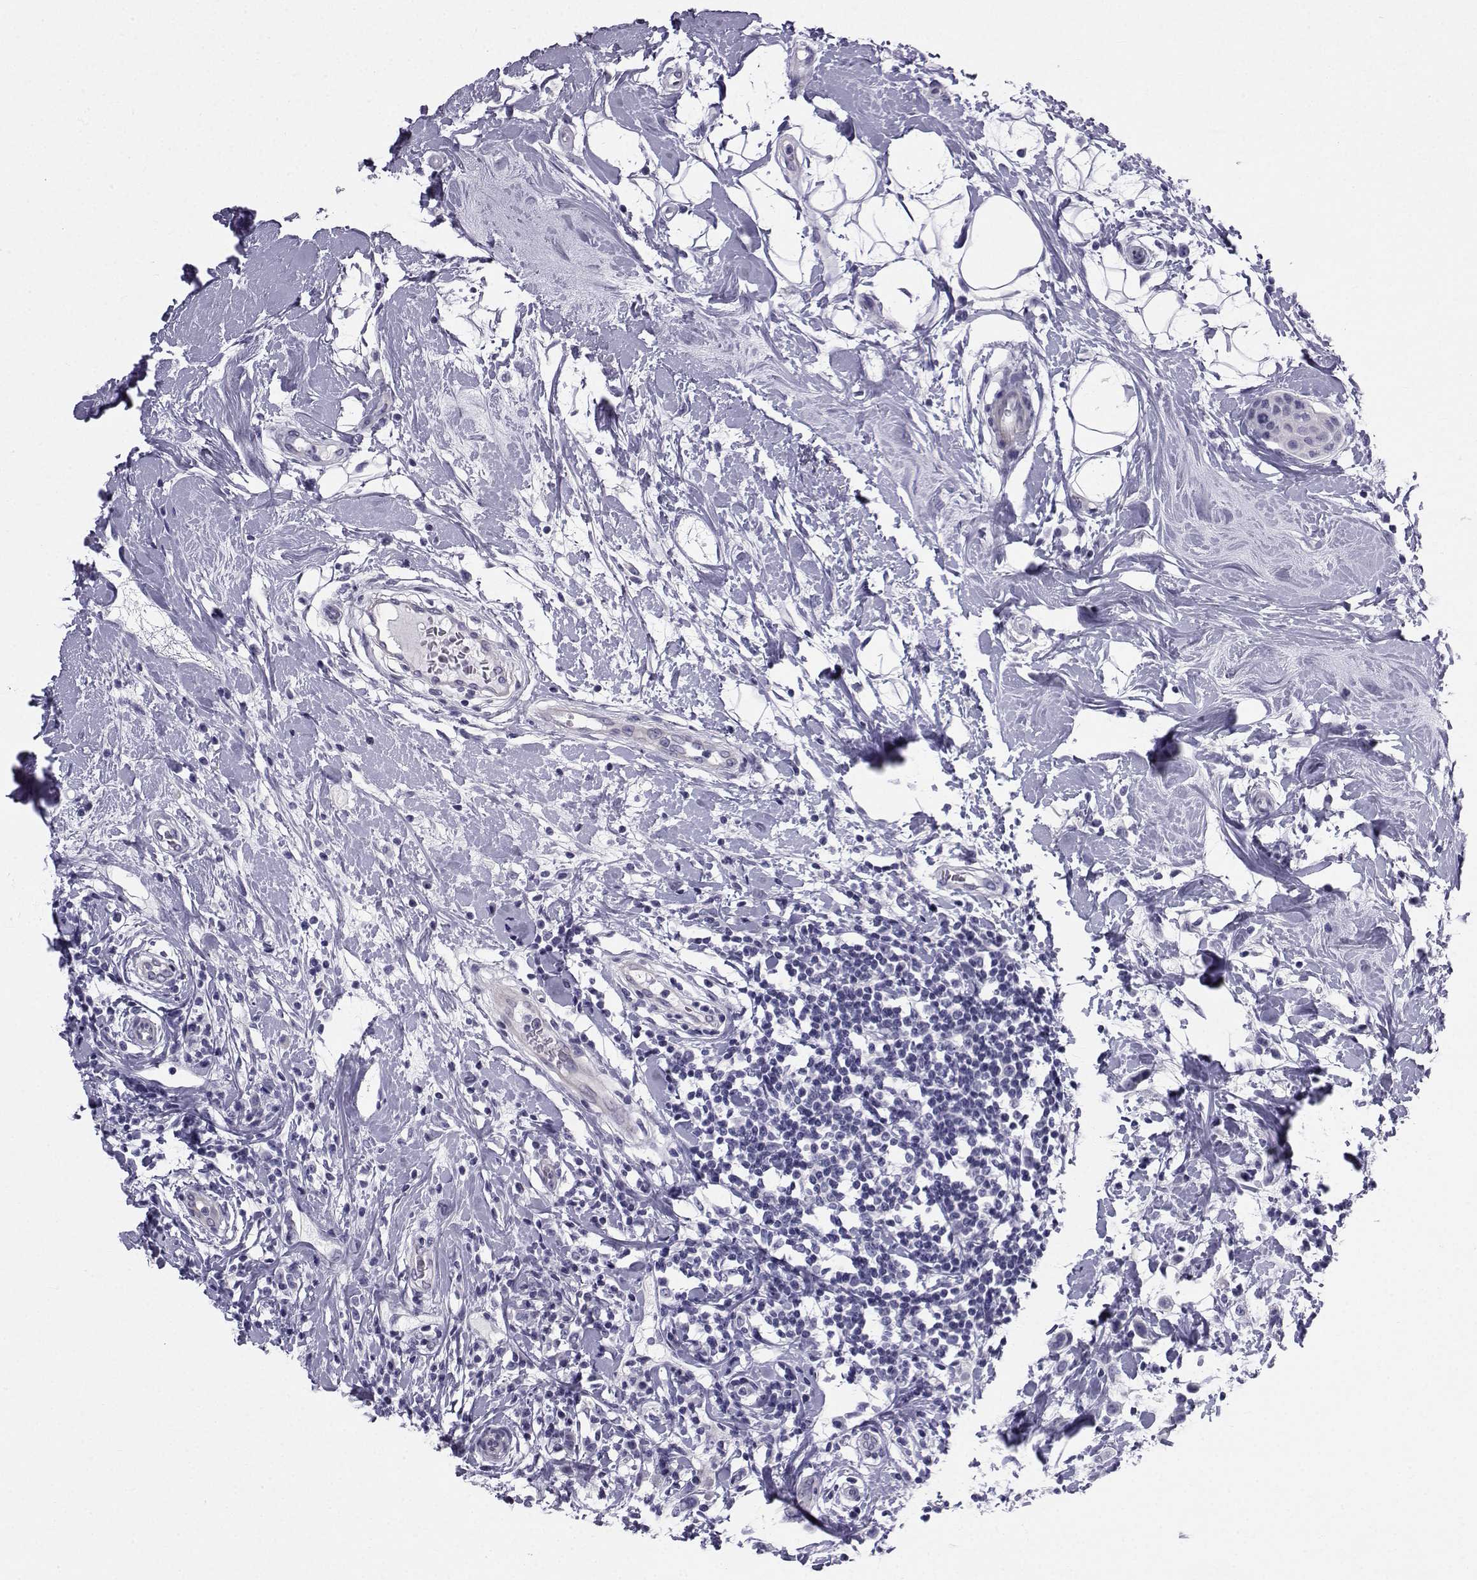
{"staining": {"intensity": "negative", "quantity": "none", "location": "none"}, "tissue": "breast cancer", "cell_type": "Tumor cells", "image_type": "cancer", "snomed": [{"axis": "morphology", "description": "Duct carcinoma"}, {"axis": "topography", "description": "Breast"}], "caption": "This is an IHC micrograph of human breast infiltrating ductal carcinoma. There is no positivity in tumor cells.", "gene": "SPANXD", "patient": {"sex": "female", "age": 27}}